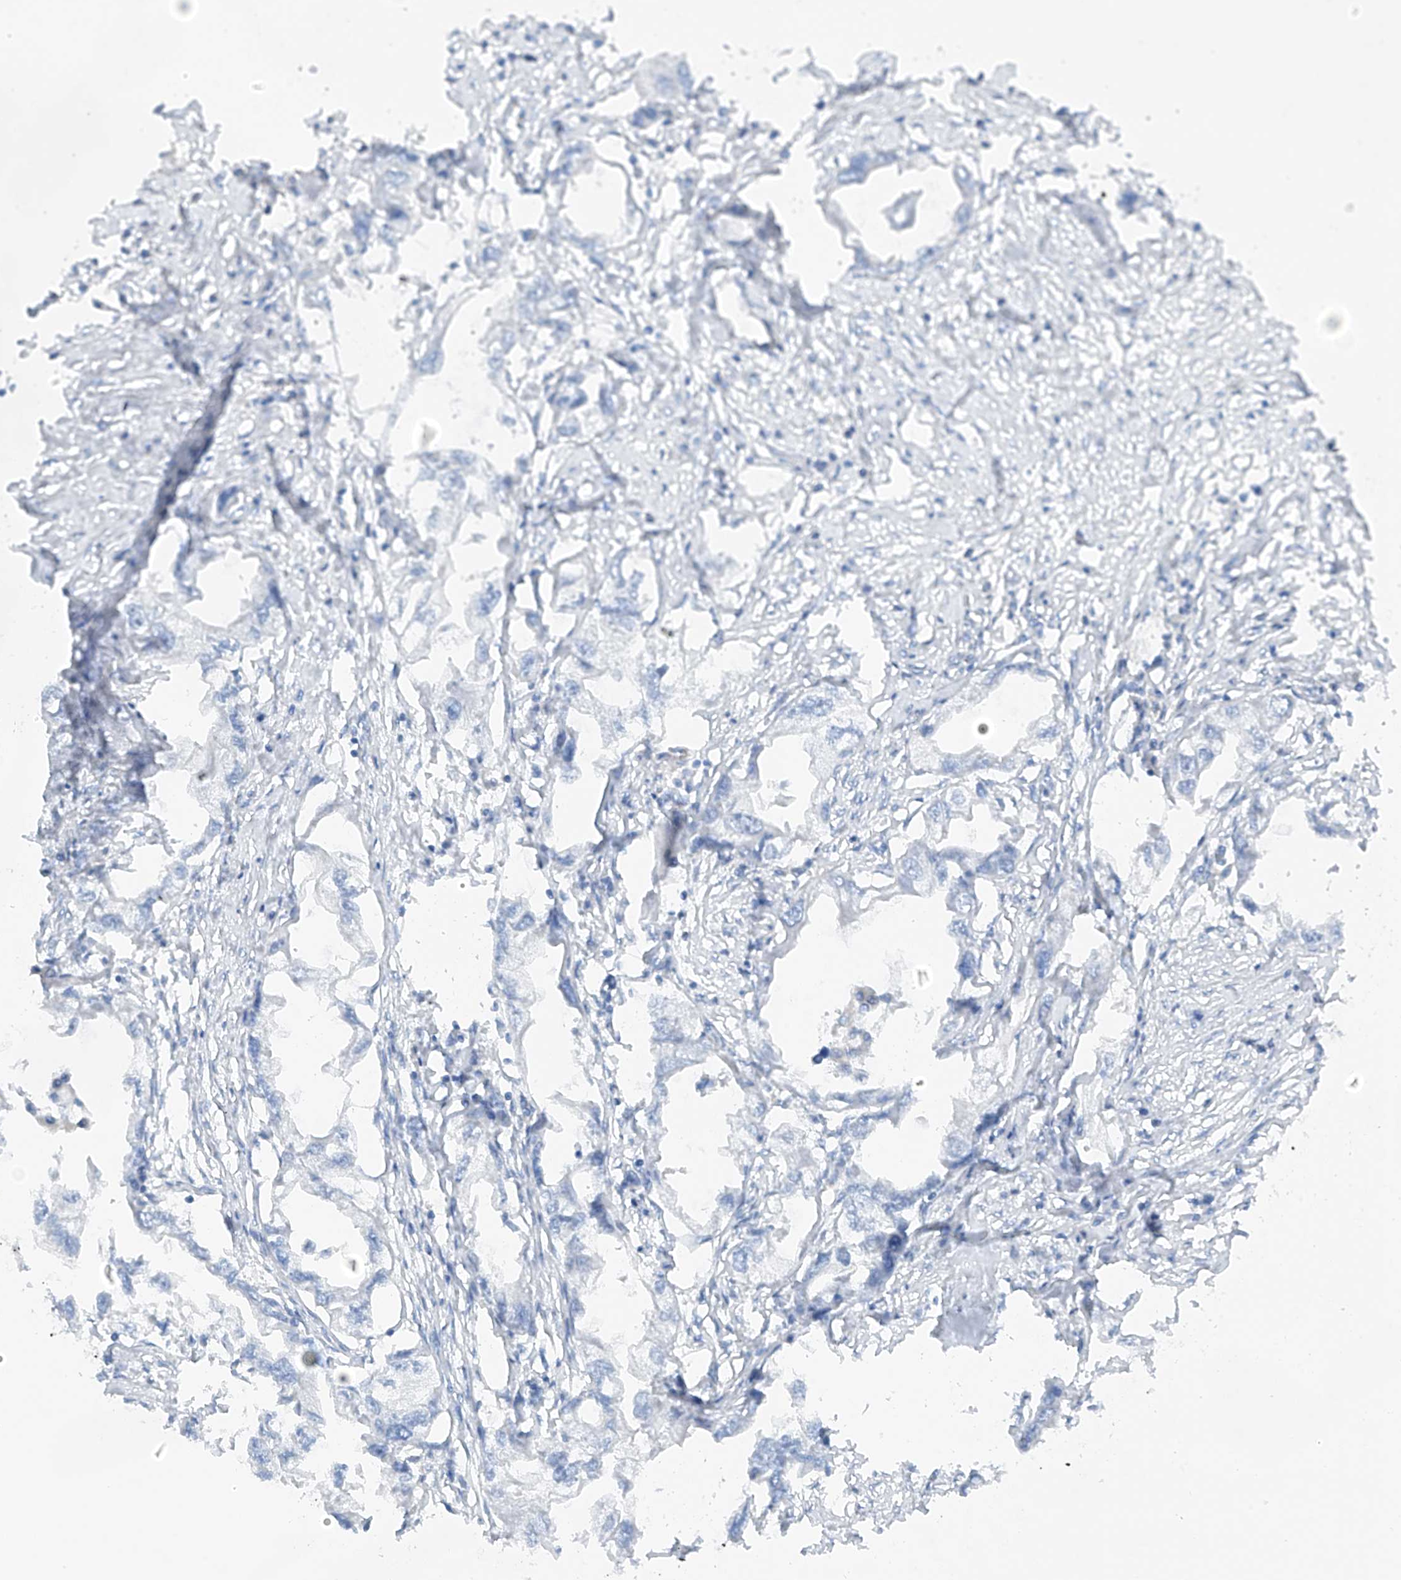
{"staining": {"intensity": "negative", "quantity": "none", "location": "none"}, "tissue": "endometrial cancer", "cell_type": "Tumor cells", "image_type": "cancer", "snomed": [{"axis": "morphology", "description": "Adenocarcinoma, NOS"}, {"axis": "morphology", "description": "Adenocarcinoma, metastatic, NOS"}, {"axis": "topography", "description": "Adipose tissue"}, {"axis": "topography", "description": "Endometrium"}], "caption": "Endometrial metastatic adenocarcinoma stained for a protein using immunohistochemistry exhibits no positivity tumor cells.", "gene": "NALCN", "patient": {"sex": "female", "age": 67}}